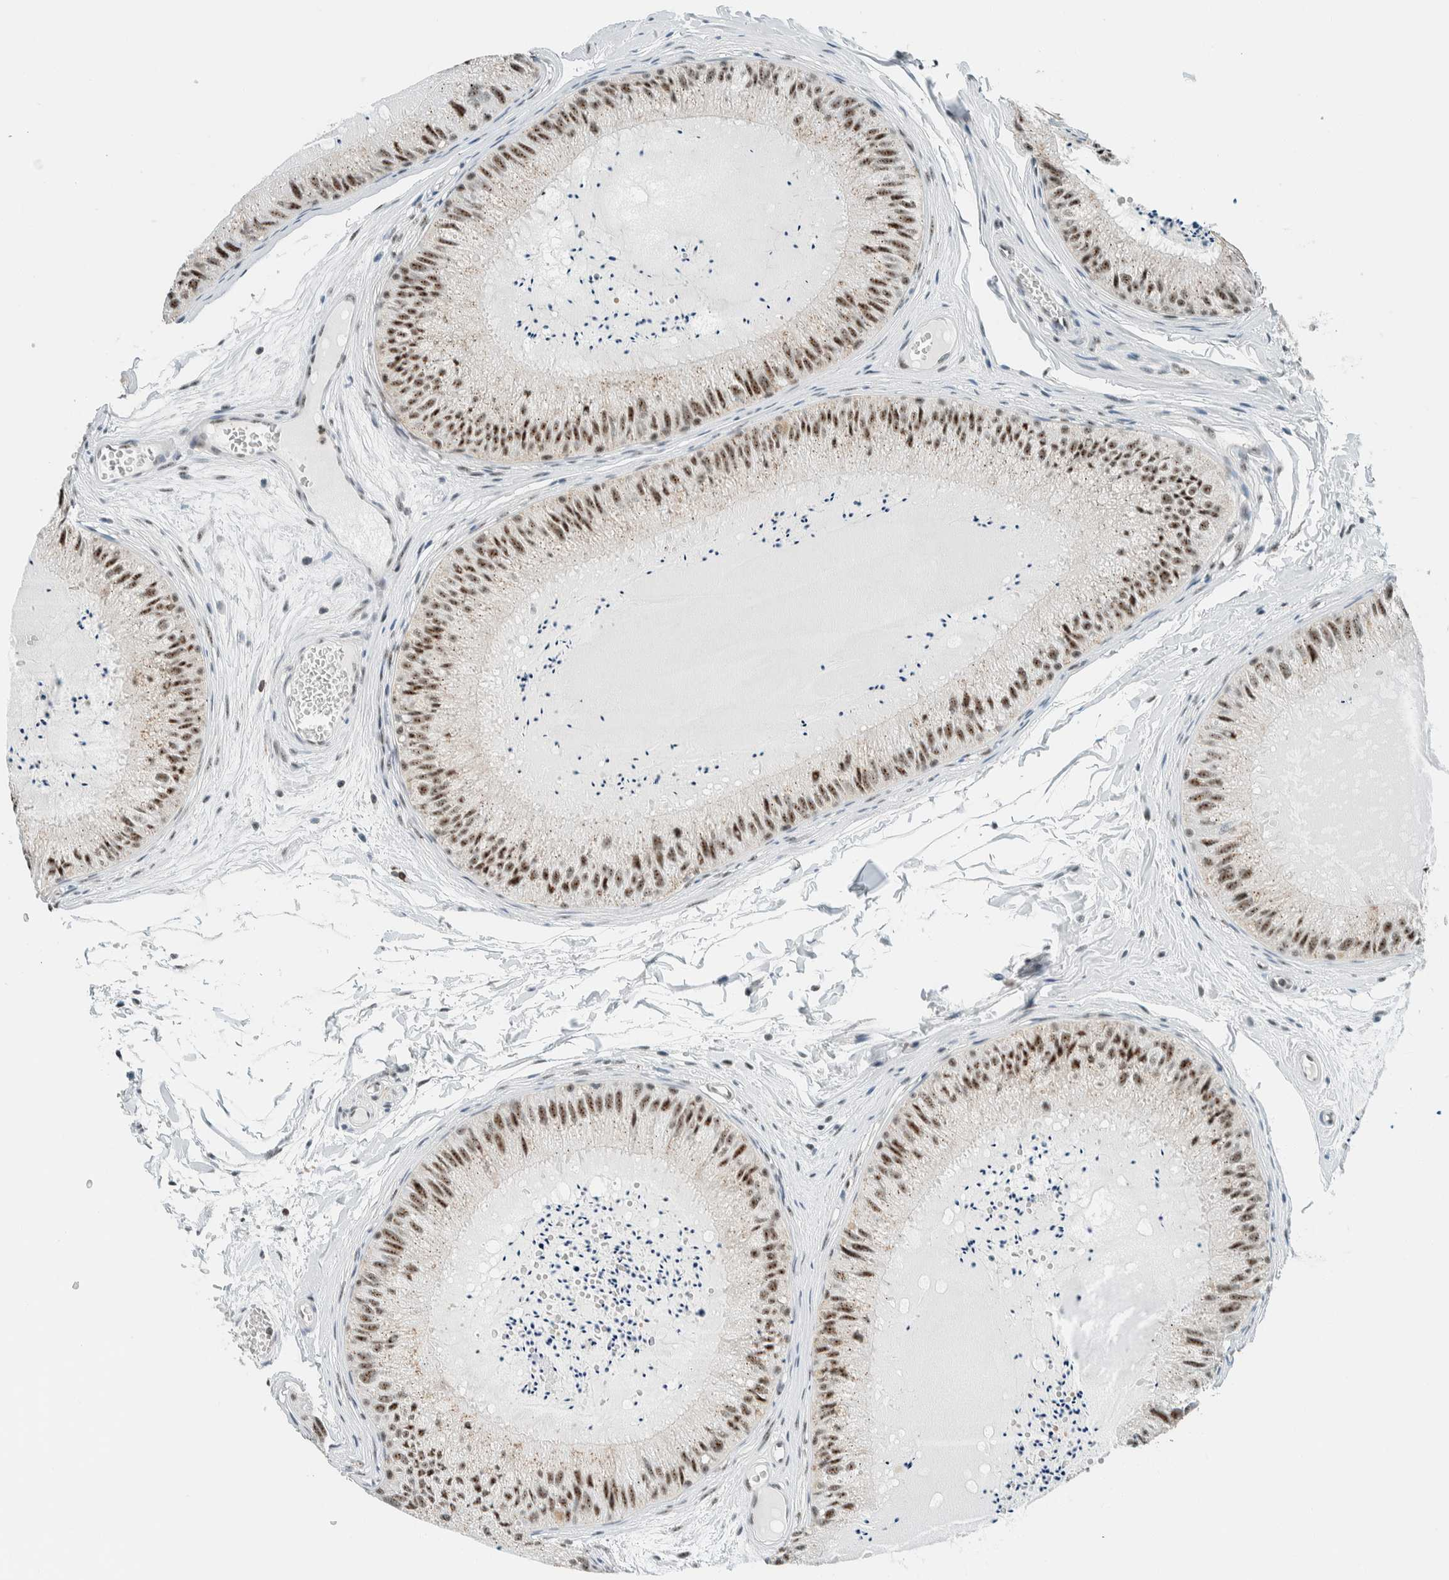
{"staining": {"intensity": "moderate", "quantity": ">75%", "location": "nuclear"}, "tissue": "epididymis", "cell_type": "Glandular cells", "image_type": "normal", "snomed": [{"axis": "morphology", "description": "Normal tissue, NOS"}, {"axis": "topography", "description": "Epididymis"}], "caption": "Protein staining demonstrates moderate nuclear staining in about >75% of glandular cells in normal epididymis.", "gene": "CYSRT1", "patient": {"sex": "male", "age": 31}}